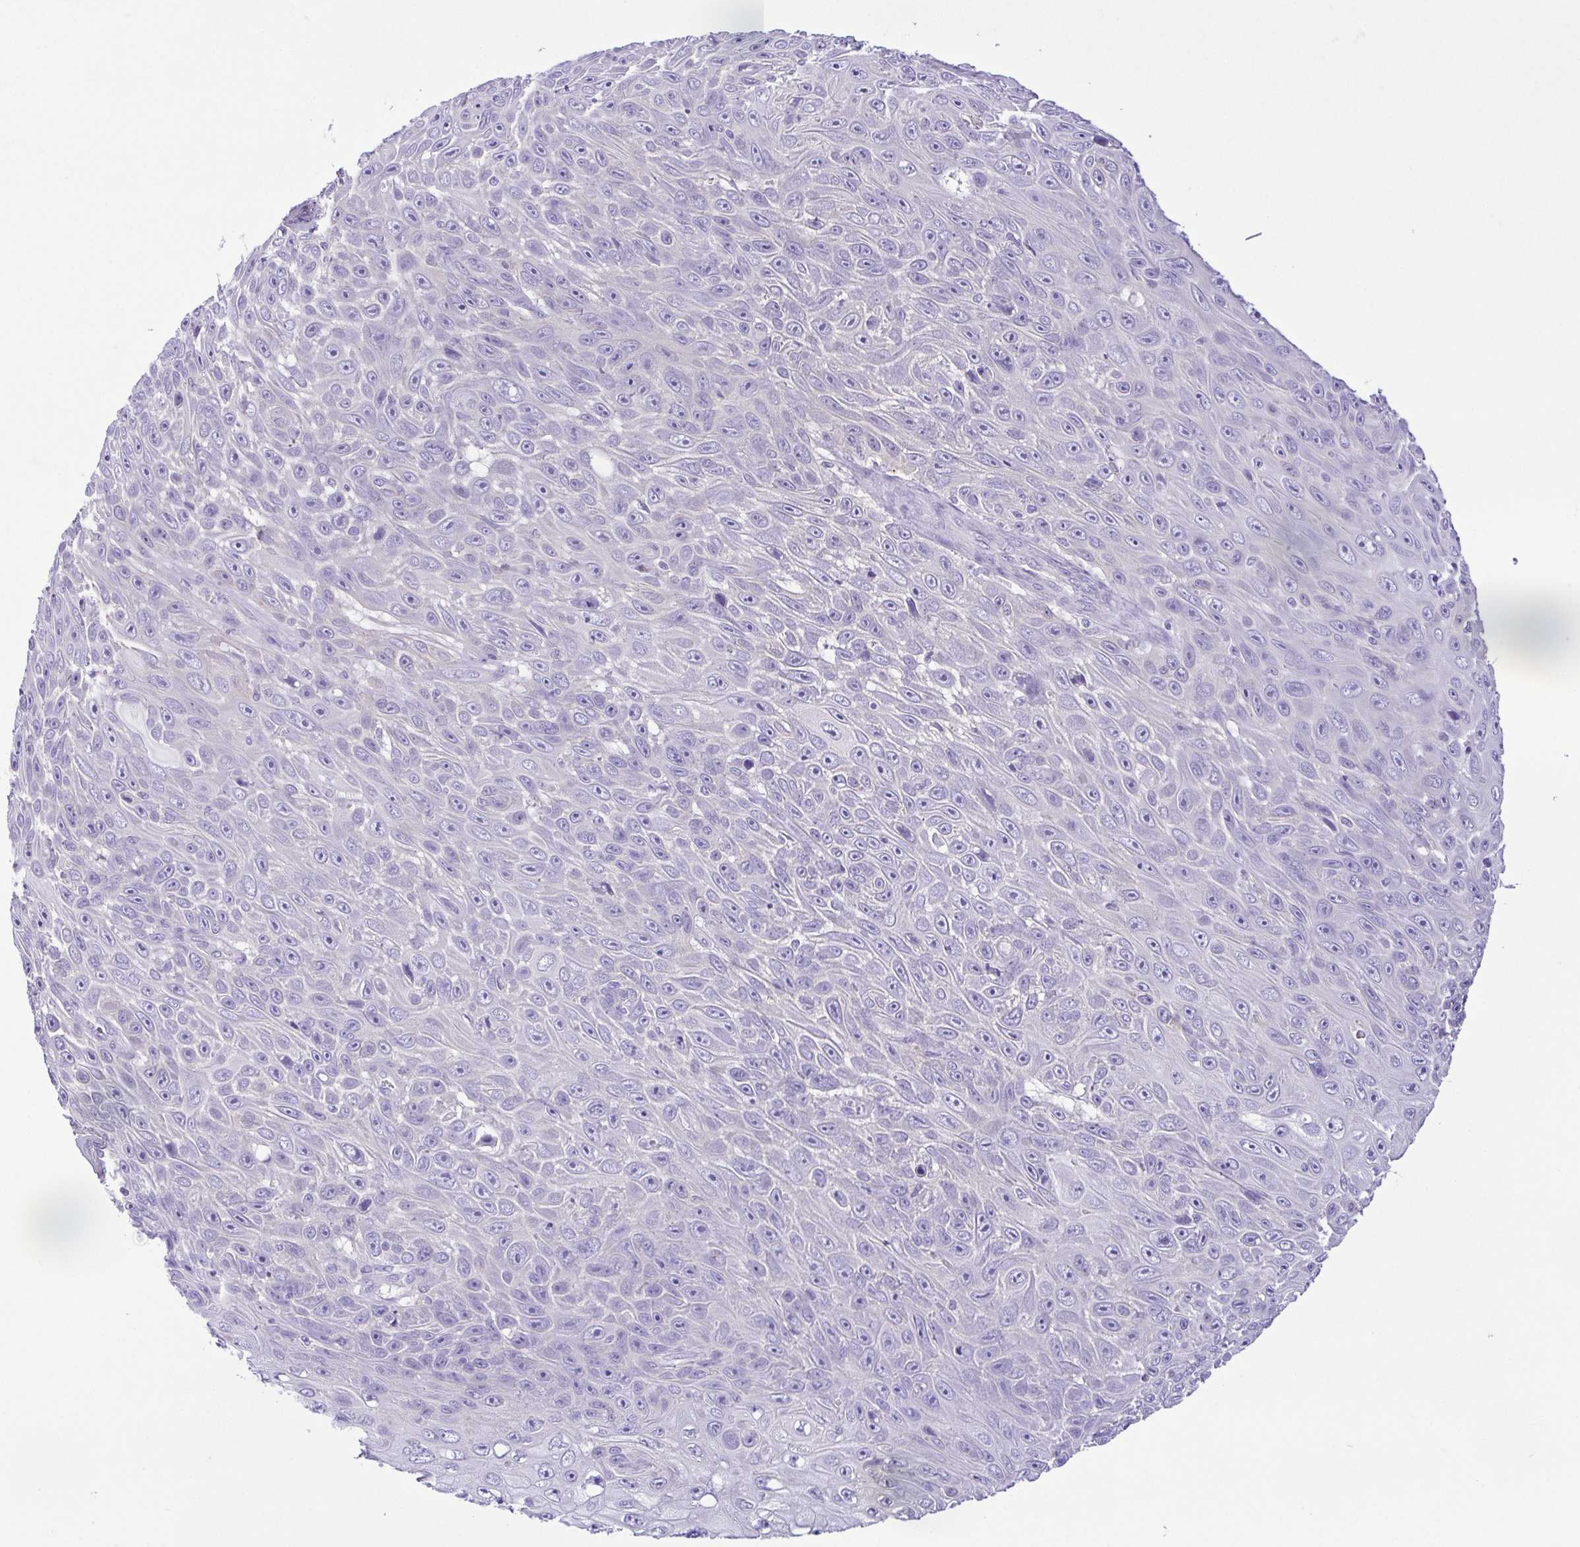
{"staining": {"intensity": "negative", "quantity": "none", "location": "none"}, "tissue": "skin cancer", "cell_type": "Tumor cells", "image_type": "cancer", "snomed": [{"axis": "morphology", "description": "Squamous cell carcinoma, NOS"}, {"axis": "topography", "description": "Skin"}], "caption": "Protein analysis of skin cancer (squamous cell carcinoma) reveals no significant expression in tumor cells. Brightfield microscopy of IHC stained with DAB (brown) and hematoxylin (blue), captured at high magnification.", "gene": "EPB42", "patient": {"sex": "male", "age": 82}}